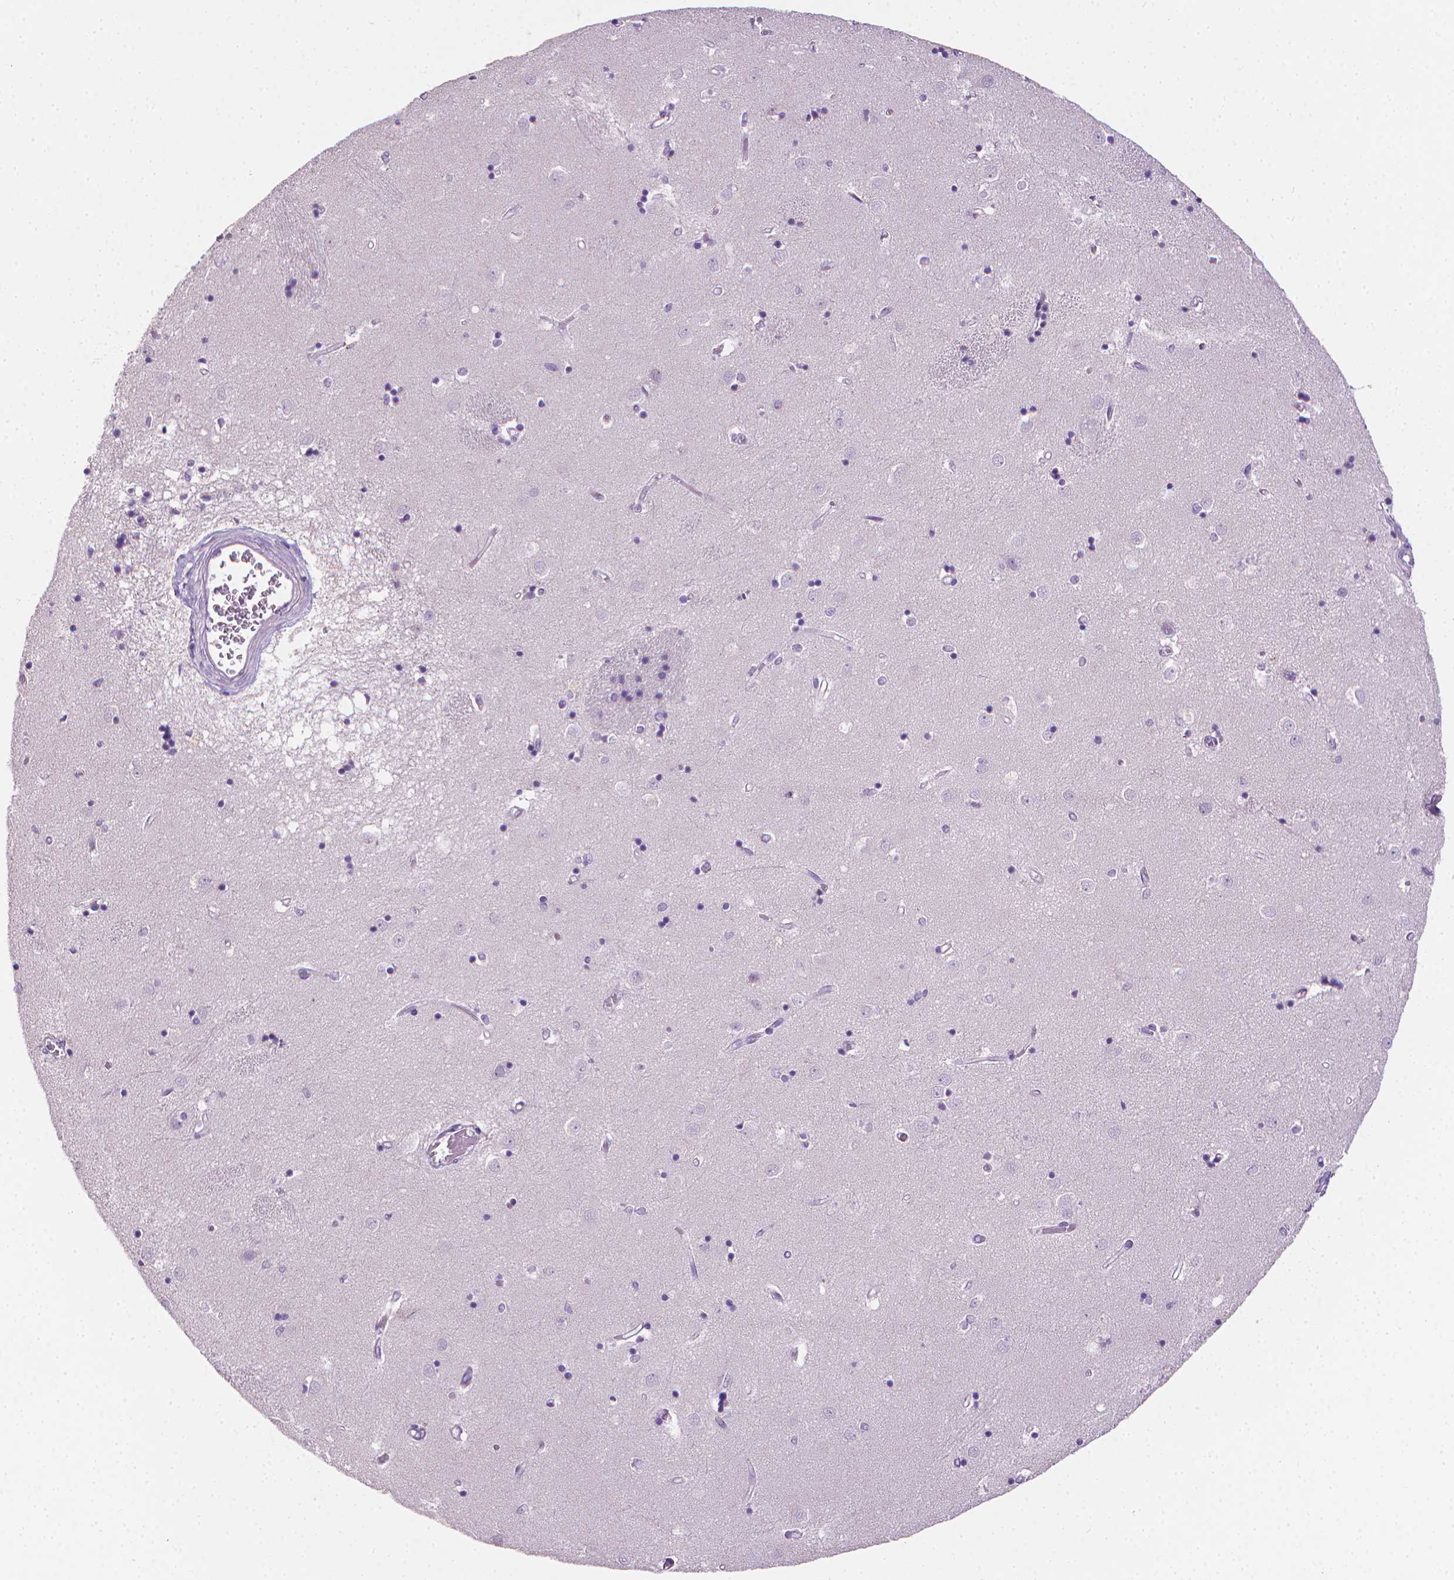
{"staining": {"intensity": "negative", "quantity": "none", "location": "none"}, "tissue": "caudate", "cell_type": "Glial cells", "image_type": "normal", "snomed": [{"axis": "morphology", "description": "Normal tissue, NOS"}, {"axis": "topography", "description": "Lateral ventricle wall"}], "caption": "An immunohistochemistry (IHC) photomicrograph of unremarkable caudate is shown. There is no staining in glial cells of caudate.", "gene": "TNNI2", "patient": {"sex": "male", "age": 54}}